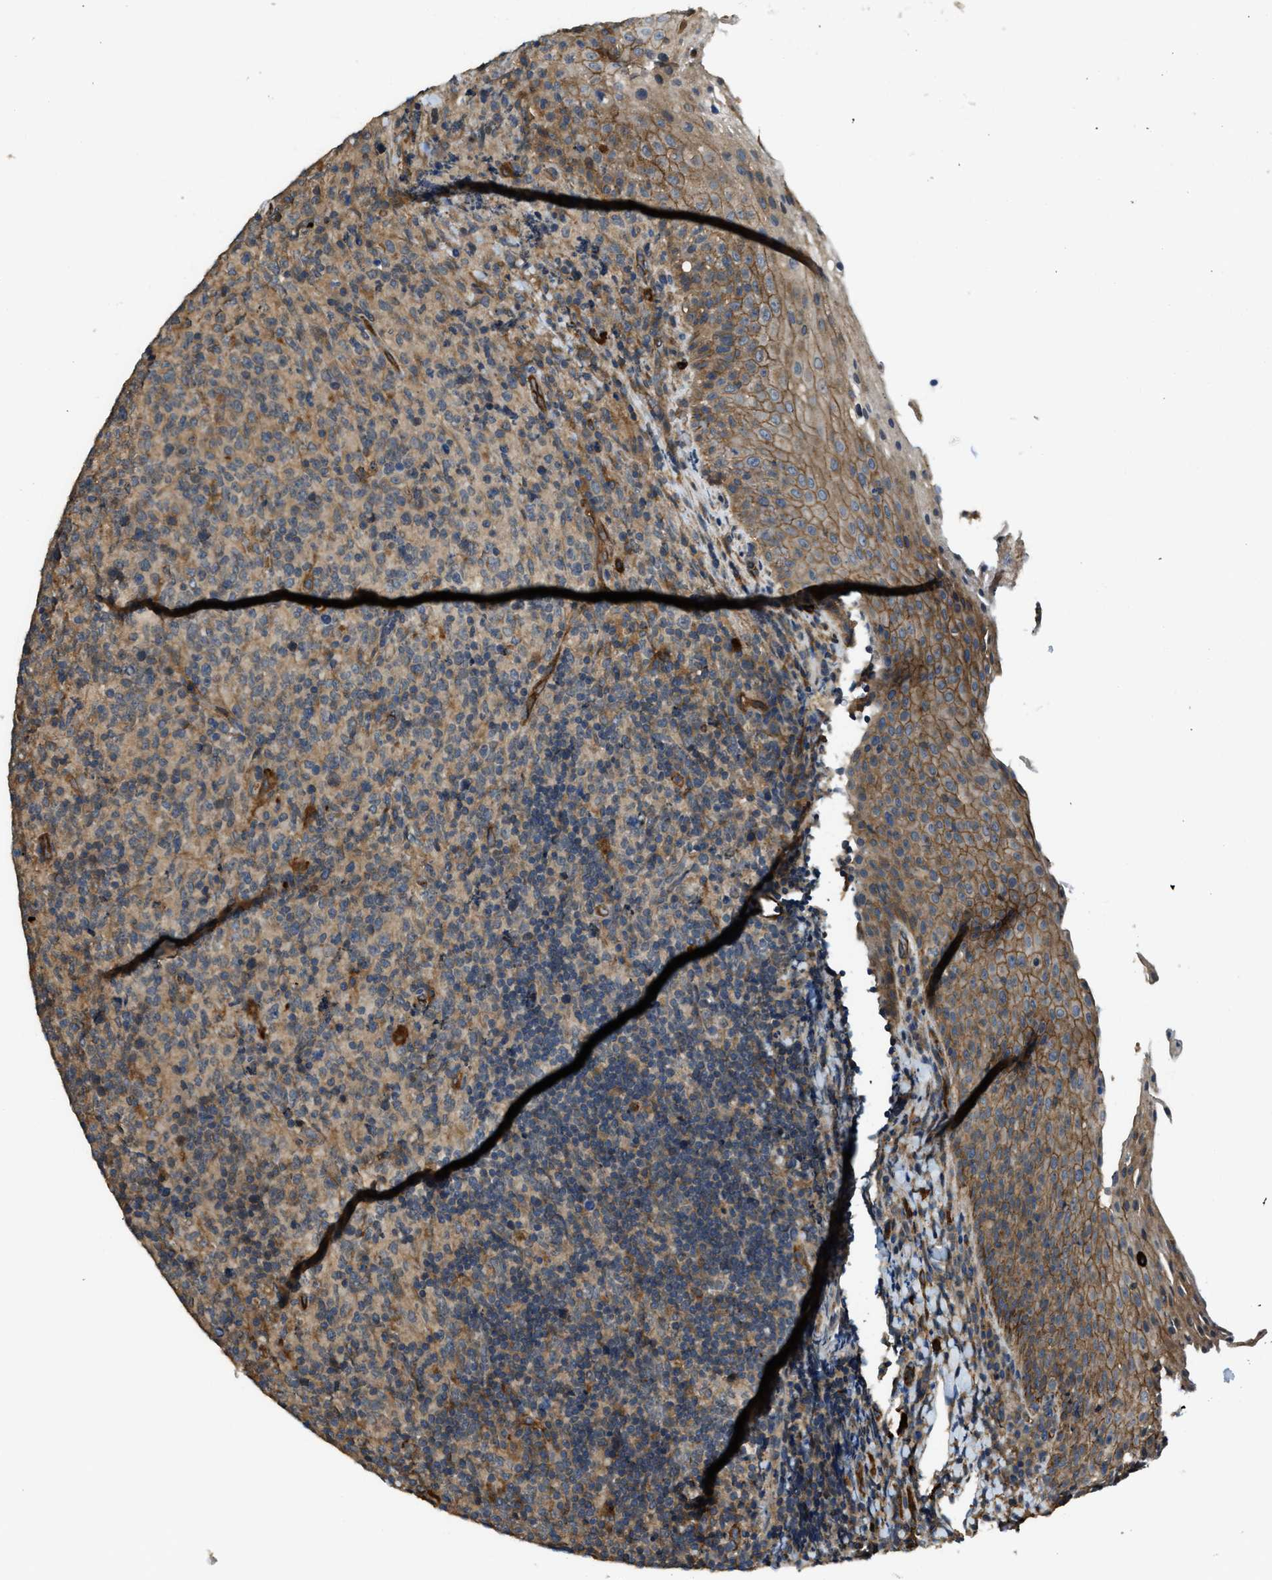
{"staining": {"intensity": "weak", "quantity": ">75%", "location": "cytoplasmic/membranous"}, "tissue": "lymphoma", "cell_type": "Tumor cells", "image_type": "cancer", "snomed": [{"axis": "morphology", "description": "Malignant lymphoma, non-Hodgkin's type, High grade"}, {"axis": "topography", "description": "Tonsil"}], "caption": "Lymphoma was stained to show a protein in brown. There is low levels of weak cytoplasmic/membranous expression in approximately >75% of tumor cells.", "gene": "BAG4", "patient": {"sex": "female", "age": 36}}